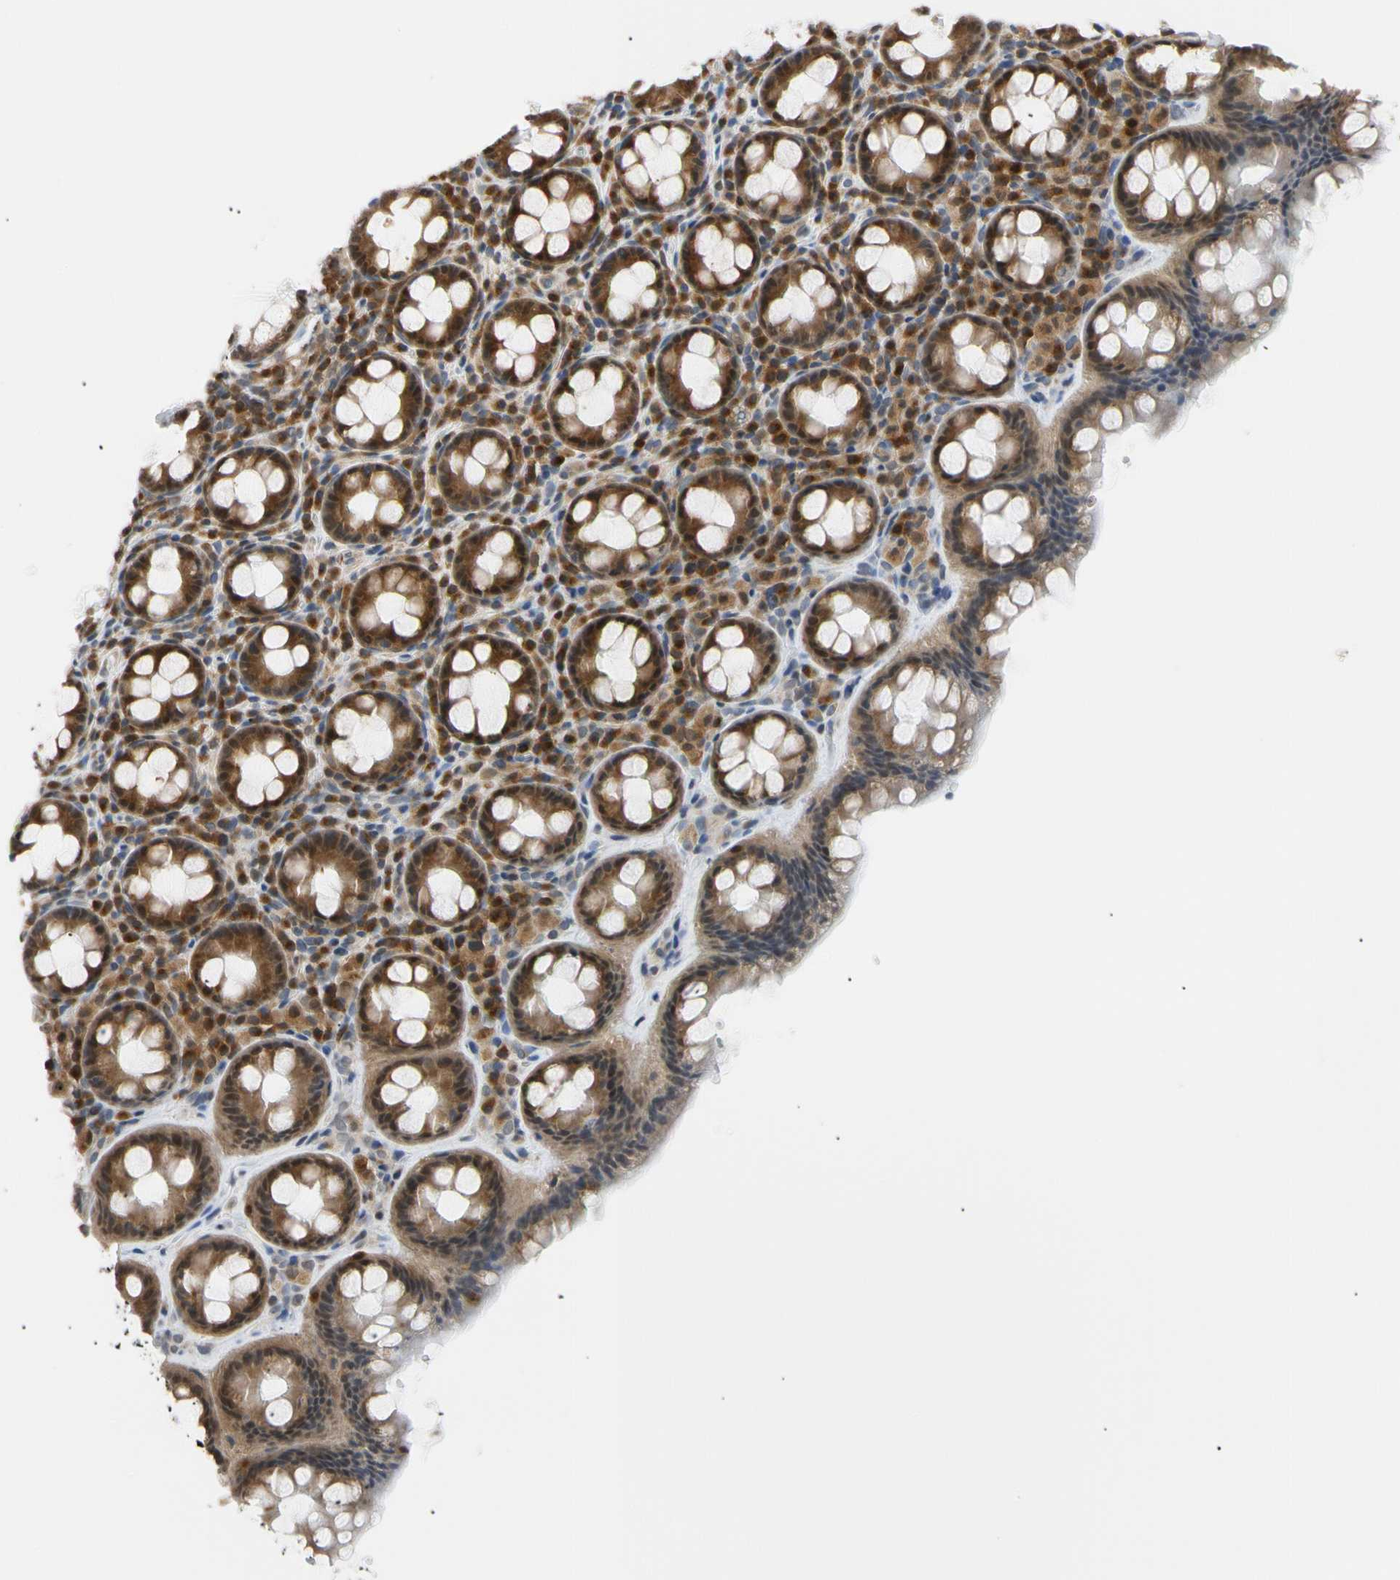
{"staining": {"intensity": "moderate", "quantity": ">75%", "location": "cytoplasmic/membranous,nuclear"}, "tissue": "rectum", "cell_type": "Glandular cells", "image_type": "normal", "snomed": [{"axis": "morphology", "description": "Normal tissue, NOS"}, {"axis": "topography", "description": "Rectum"}], "caption": "Moderate cytoplasmic/membranous,nuclear expression for a protein is seen in about >75% of glandular cells of unremarkable rectum using IHC.", "gene": "SEC23B", "patient": {"sex": "male", "age": 92}}